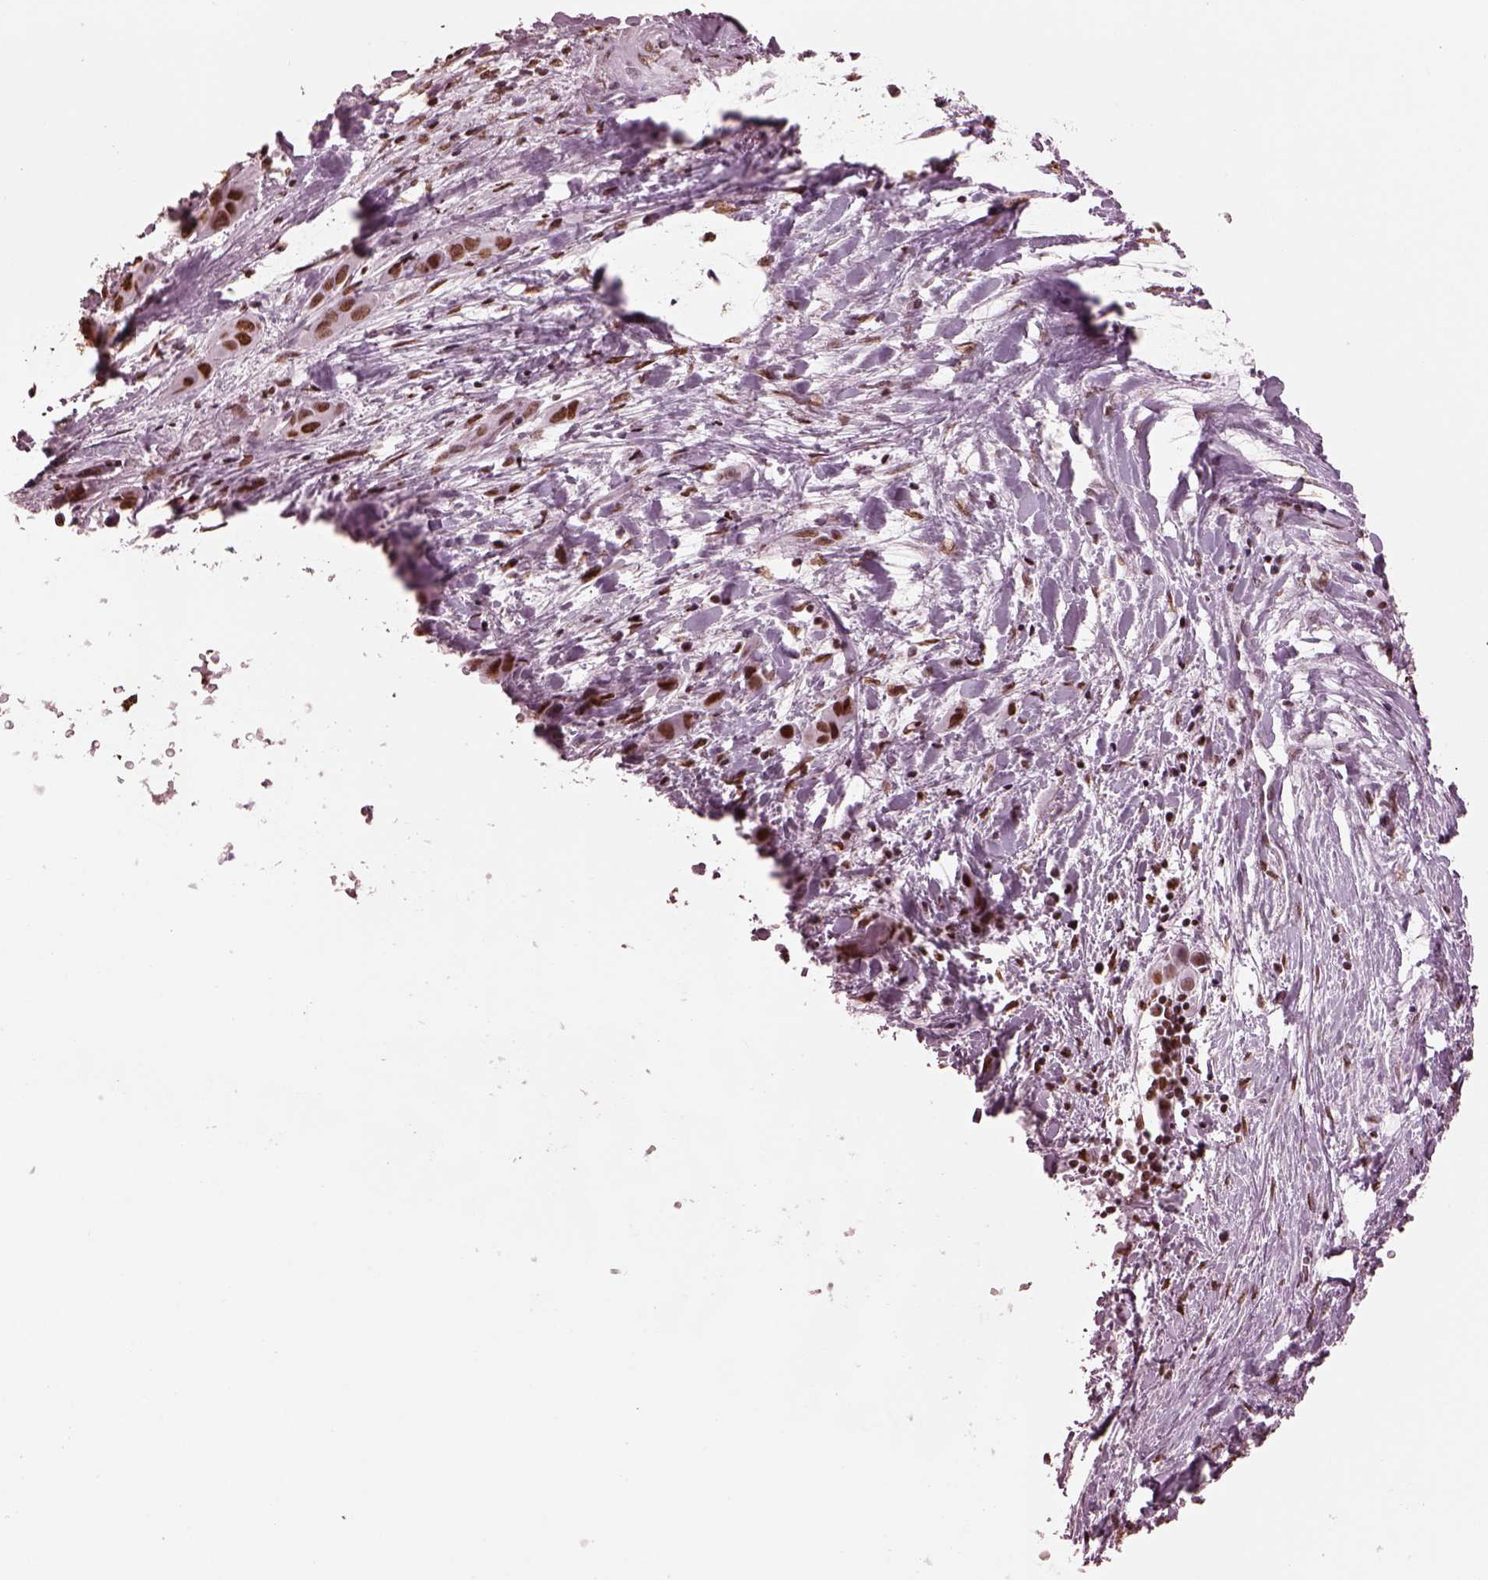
{"staining": {"intensity": "strong", "quantity": ">75%", "location": "nuclear"}, "tissue": "liver cancer", "cell_type": "Tumor cells", "image_type": "cancer", "snomed": [{"axis": "morphology", "description": "Cholangiocarcinoma"}, {"axis": "topography", "description": "Liver"}], "caption": "Immunohistochemistry (IHC) histopathology image of human liver cancer stained for a protein (brown), which reveals high levels of strong nuclear staining in approximately >75% of tumor cells.", "gene": "CBFA2T3", "patient": {"sex": "female", "age": 52}}